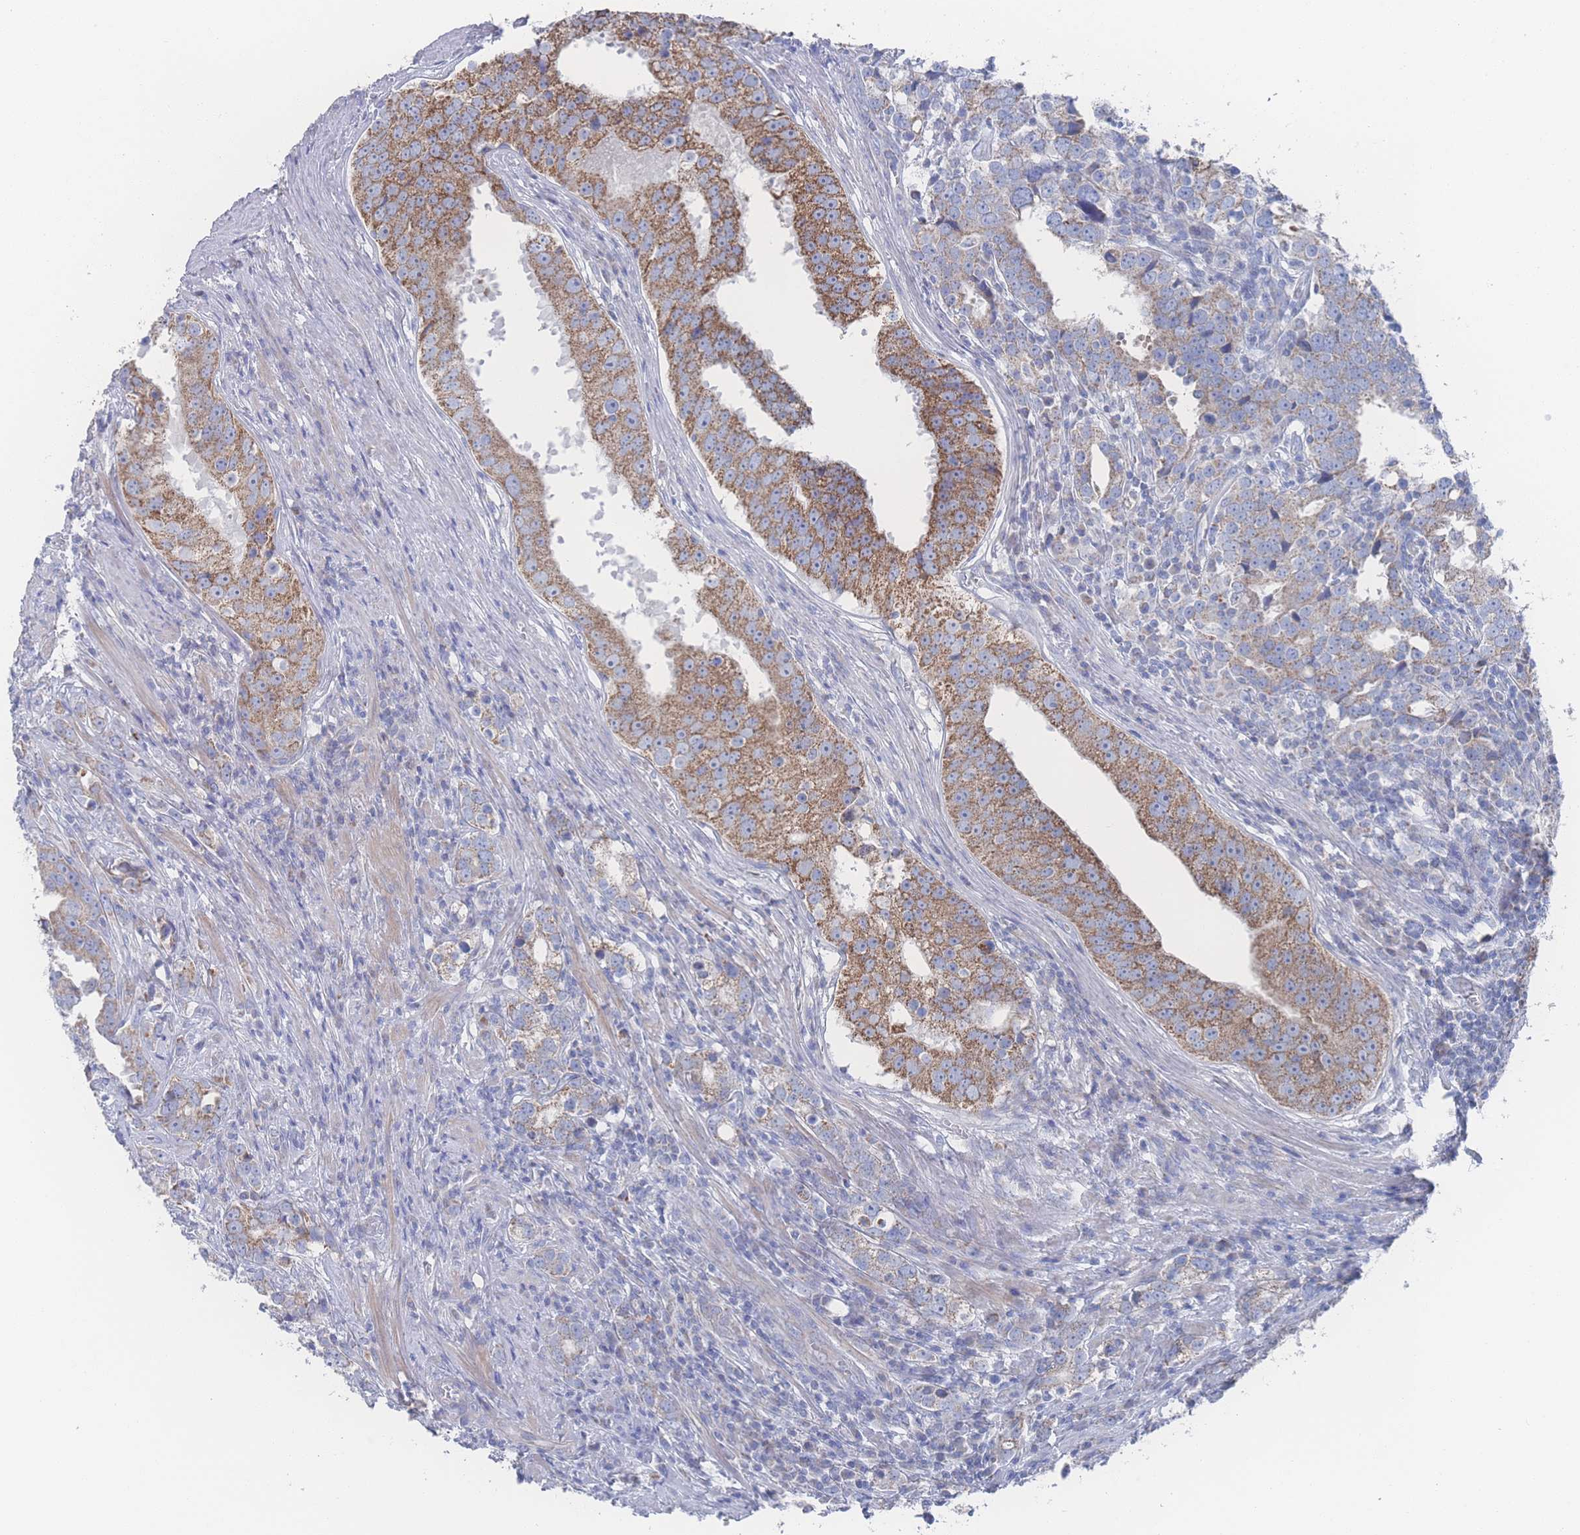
{"staining": {"intensity": "moderate", "quantity": ">75%", "location": "cytoplasmic/membranous"}, "tissue": "prostate cancer", "cell_type": "Tumor cells", "image_type": "cancer", "snomed": [{"axis": "morphology", "description": "Adenocarcinoma, High grade"}, {"axis": "topography", "description": "Prostate"}], "caption": "An image of high-grade adenocarcinoma (prostate) stained for a protein reveals moderate cytoplasmic/membranous brown staining in tumor cells.", "gene": "SNPH", "patient": {"sex": "male", "age": 71}}